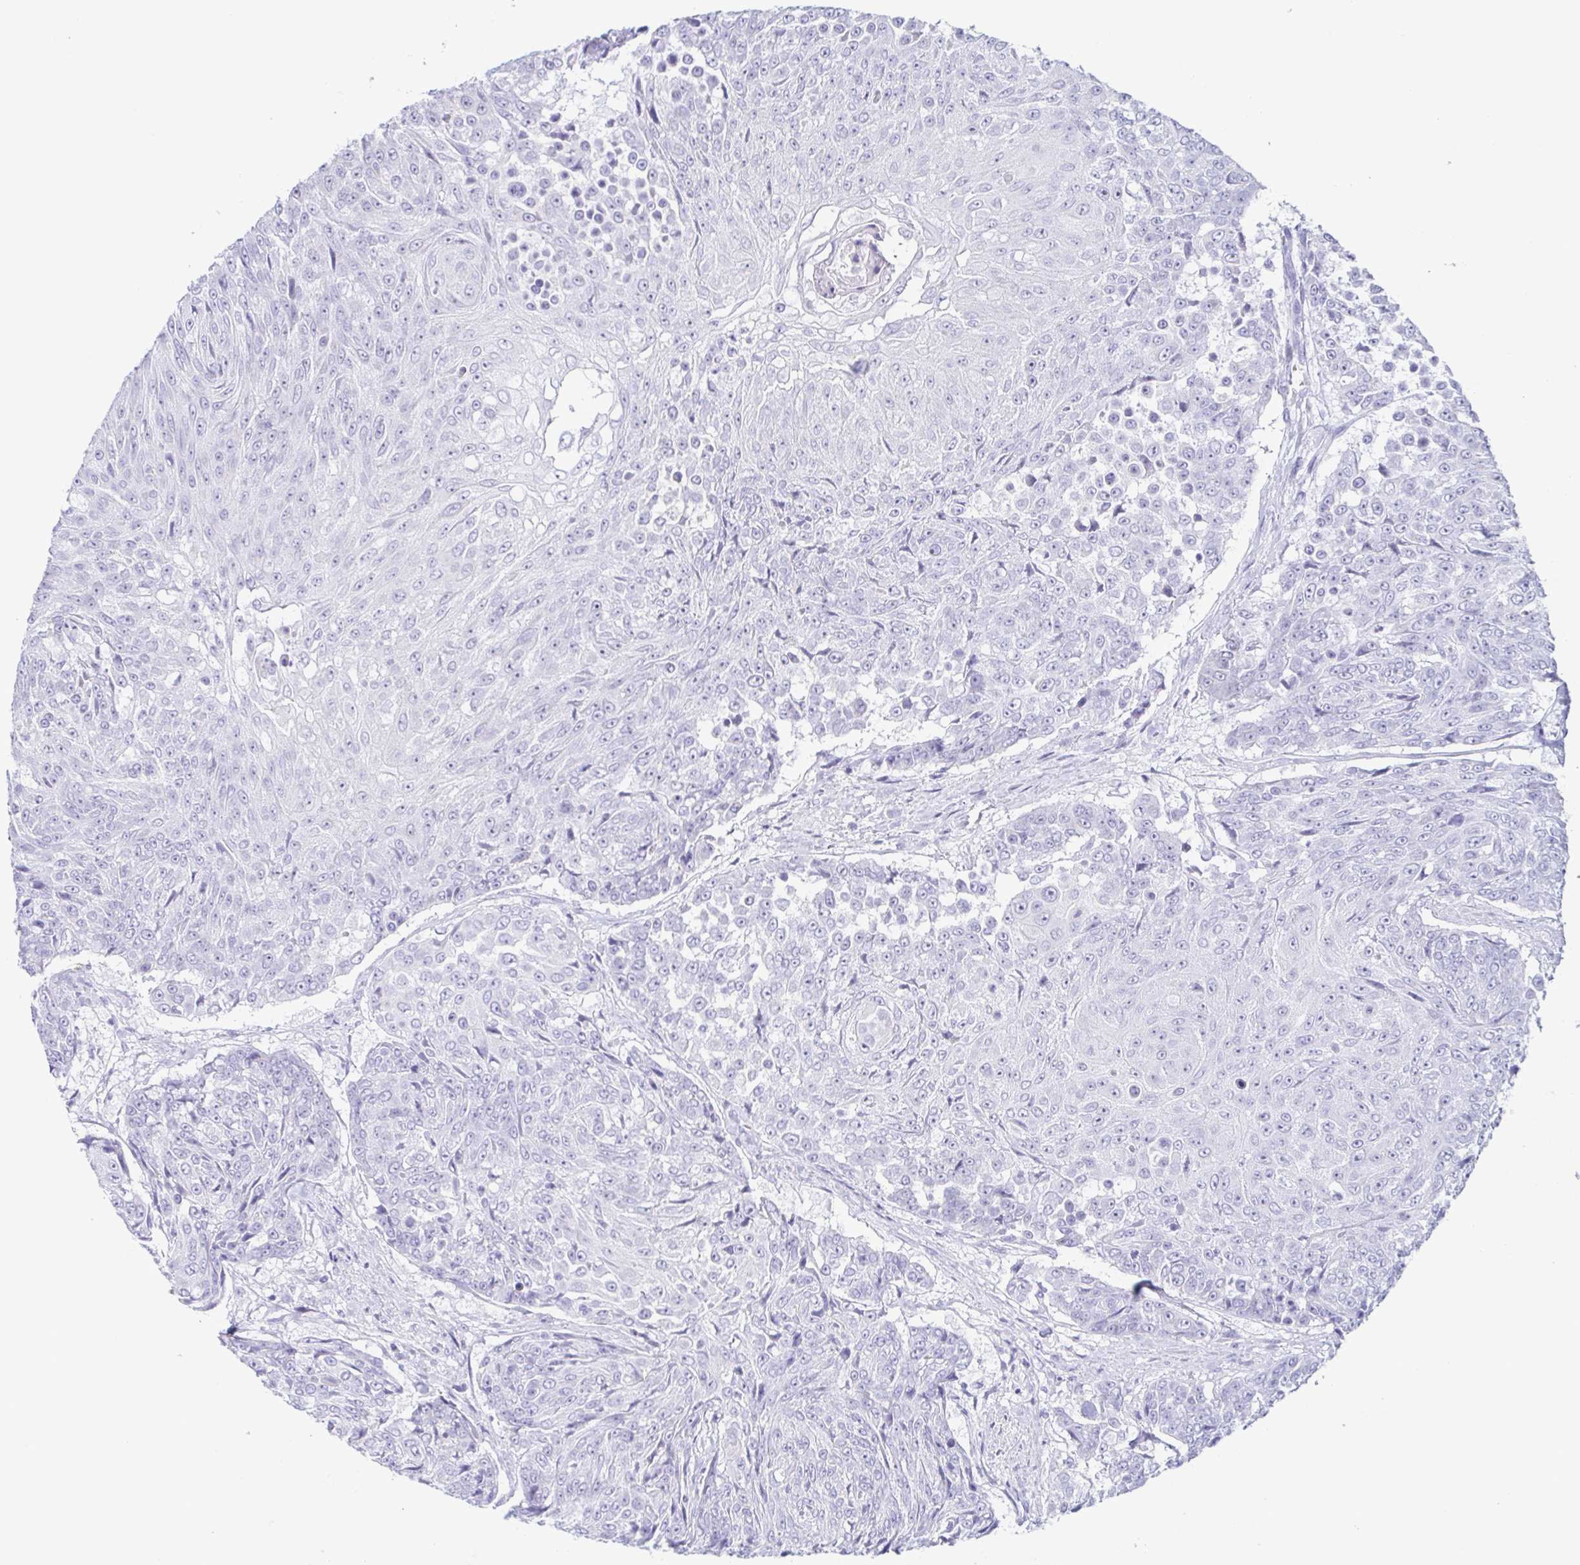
{"staining": {"intensity": "negative", "quantity": "none", "location": "none"}, "tissue": "urothelial cancer", "cell_type": "Tumor cells", "image_type": "cancer", "snomed": [{"axis": "morphology", "description": "Urothelial carcinoma, High grade"}, {"axis": "topography", "description": "Urinary bladder"}], "caption": "Immunohistochemistry (IHC) histopathology image of human urothelial cancer stained for a protein (brown), which displays no staining in tumor cells.", "gene": "AZU1", "patient": {"sex": "female", "age": 63}}